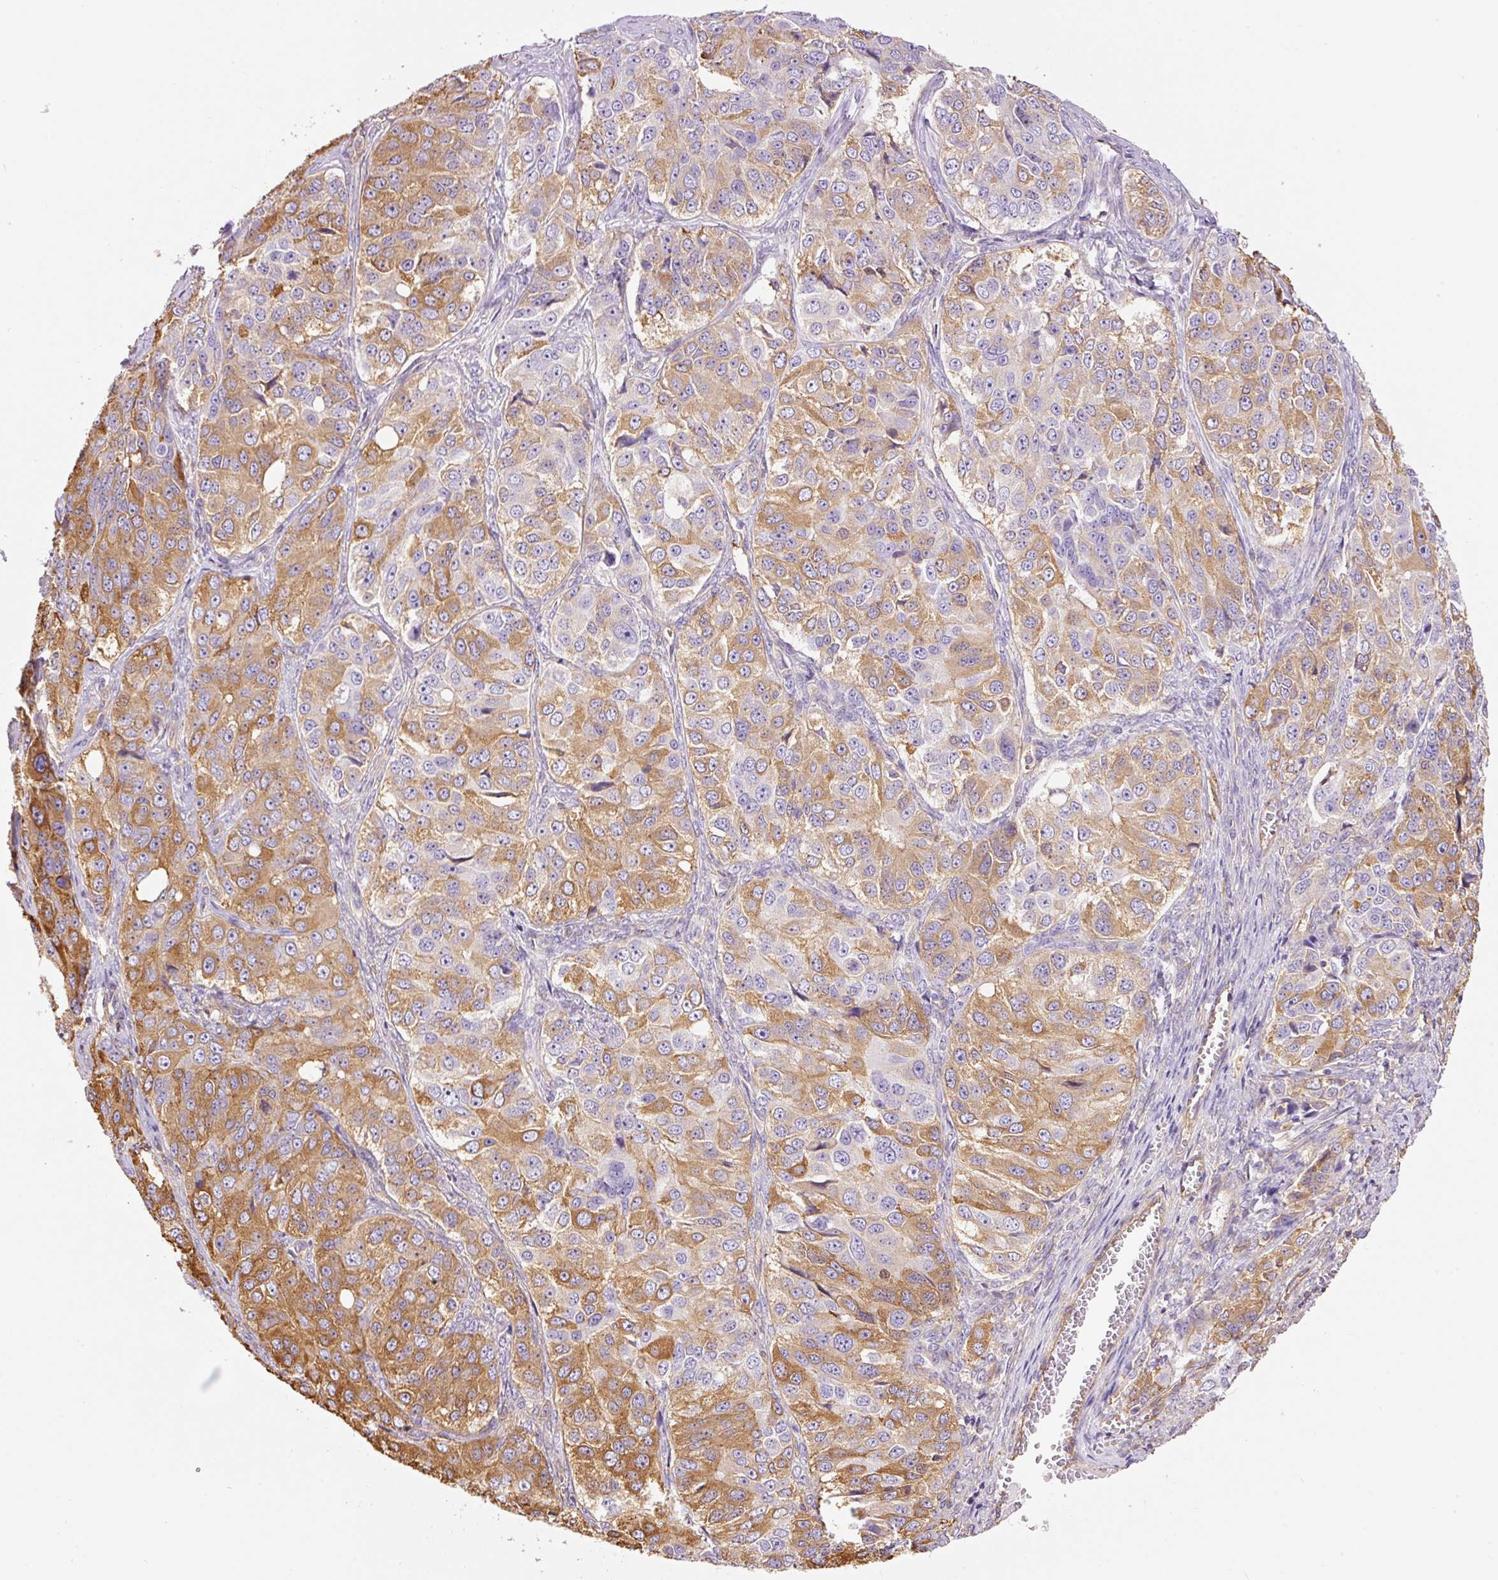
{"staining": {"intensity": "moderate", "quantity": "25%-75%", "location": "cytoplasmic/membranous"}, "tissue": "ovarian cancer", "cell_type": "Tumor cells", "image_type": "cancer", "snomed": [{"axis": "morphology", "description": "Carcinoma, endometroid"}, {"axis": "topography", "description": "Ovary"}], "caption": "Endometroid carcinoma (ovarian) was stained to show a protein in brown. There is medium levels of moderate cytoplasmic/membranous expression in approximately 25%-75% of tumor cells.", "gene": "IL10RB", "patient": {"sex": "female", "age": 51}}